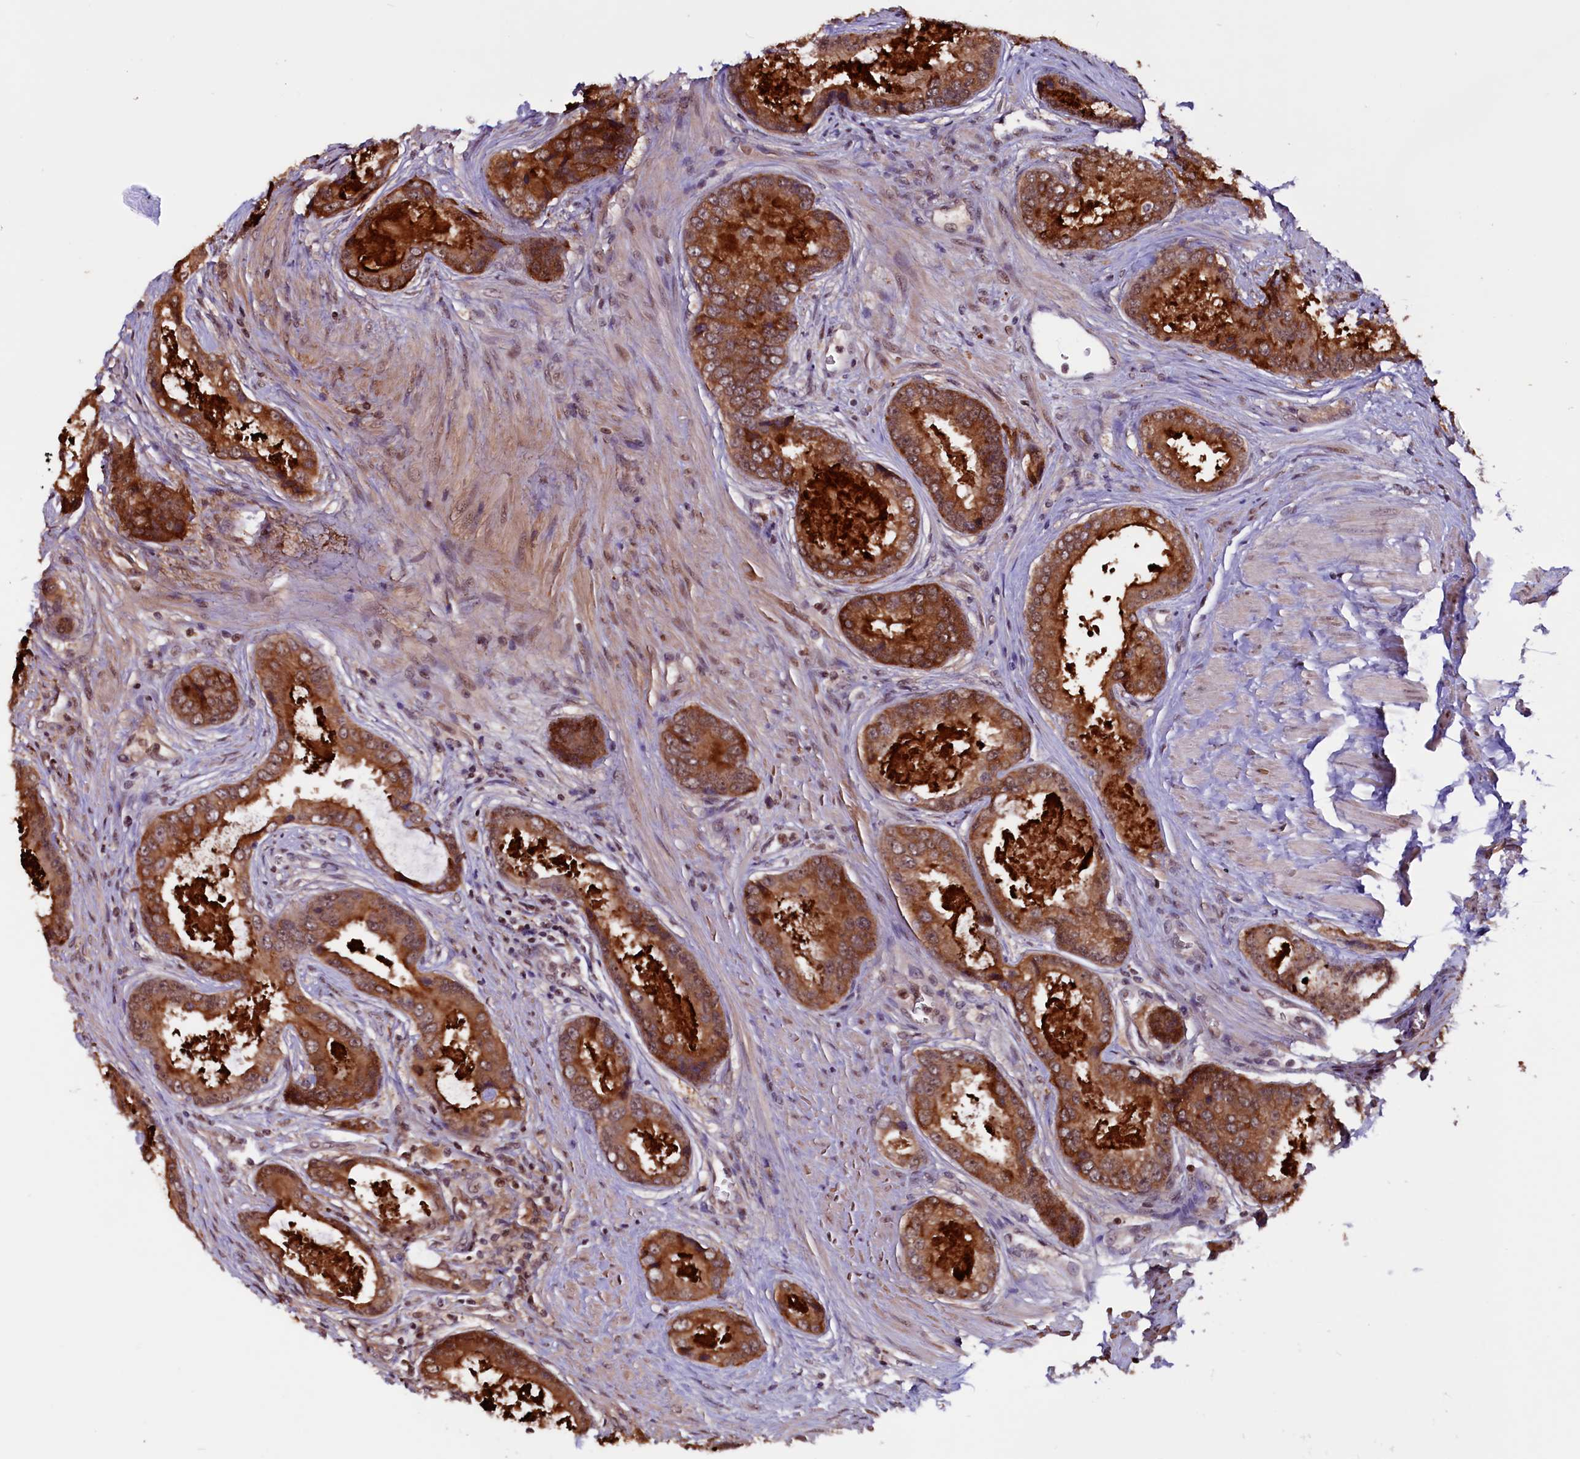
{"staining": {"intensity": "strong", "quantity": ">75%", "location": "cytoplasmic/membranous,nuclear"}, "tissue": "prostate cancer", "cell_type": "Tumor cells", "image_type": "cancer", "snomed": [{"axis": "morphology", "description": "Adenocarcinoma, Low grade"}, {"axis": "topography", "description": "Prostate"}], "caption": "The histopathology image demonstrates immunohistochemical staining of prostate cancer (adenocarcinoma (low-grade)). There is strong cytoplasmic/membranous and nuclear staining is present in approximately >75% of tumor cells. The staining was performed using DAB, with brown indicating positive protein expression. Nuclei are stained blue with hematoxylin.", "gene": "RNMT", "patient": {"sex": "male", "age": 68}}